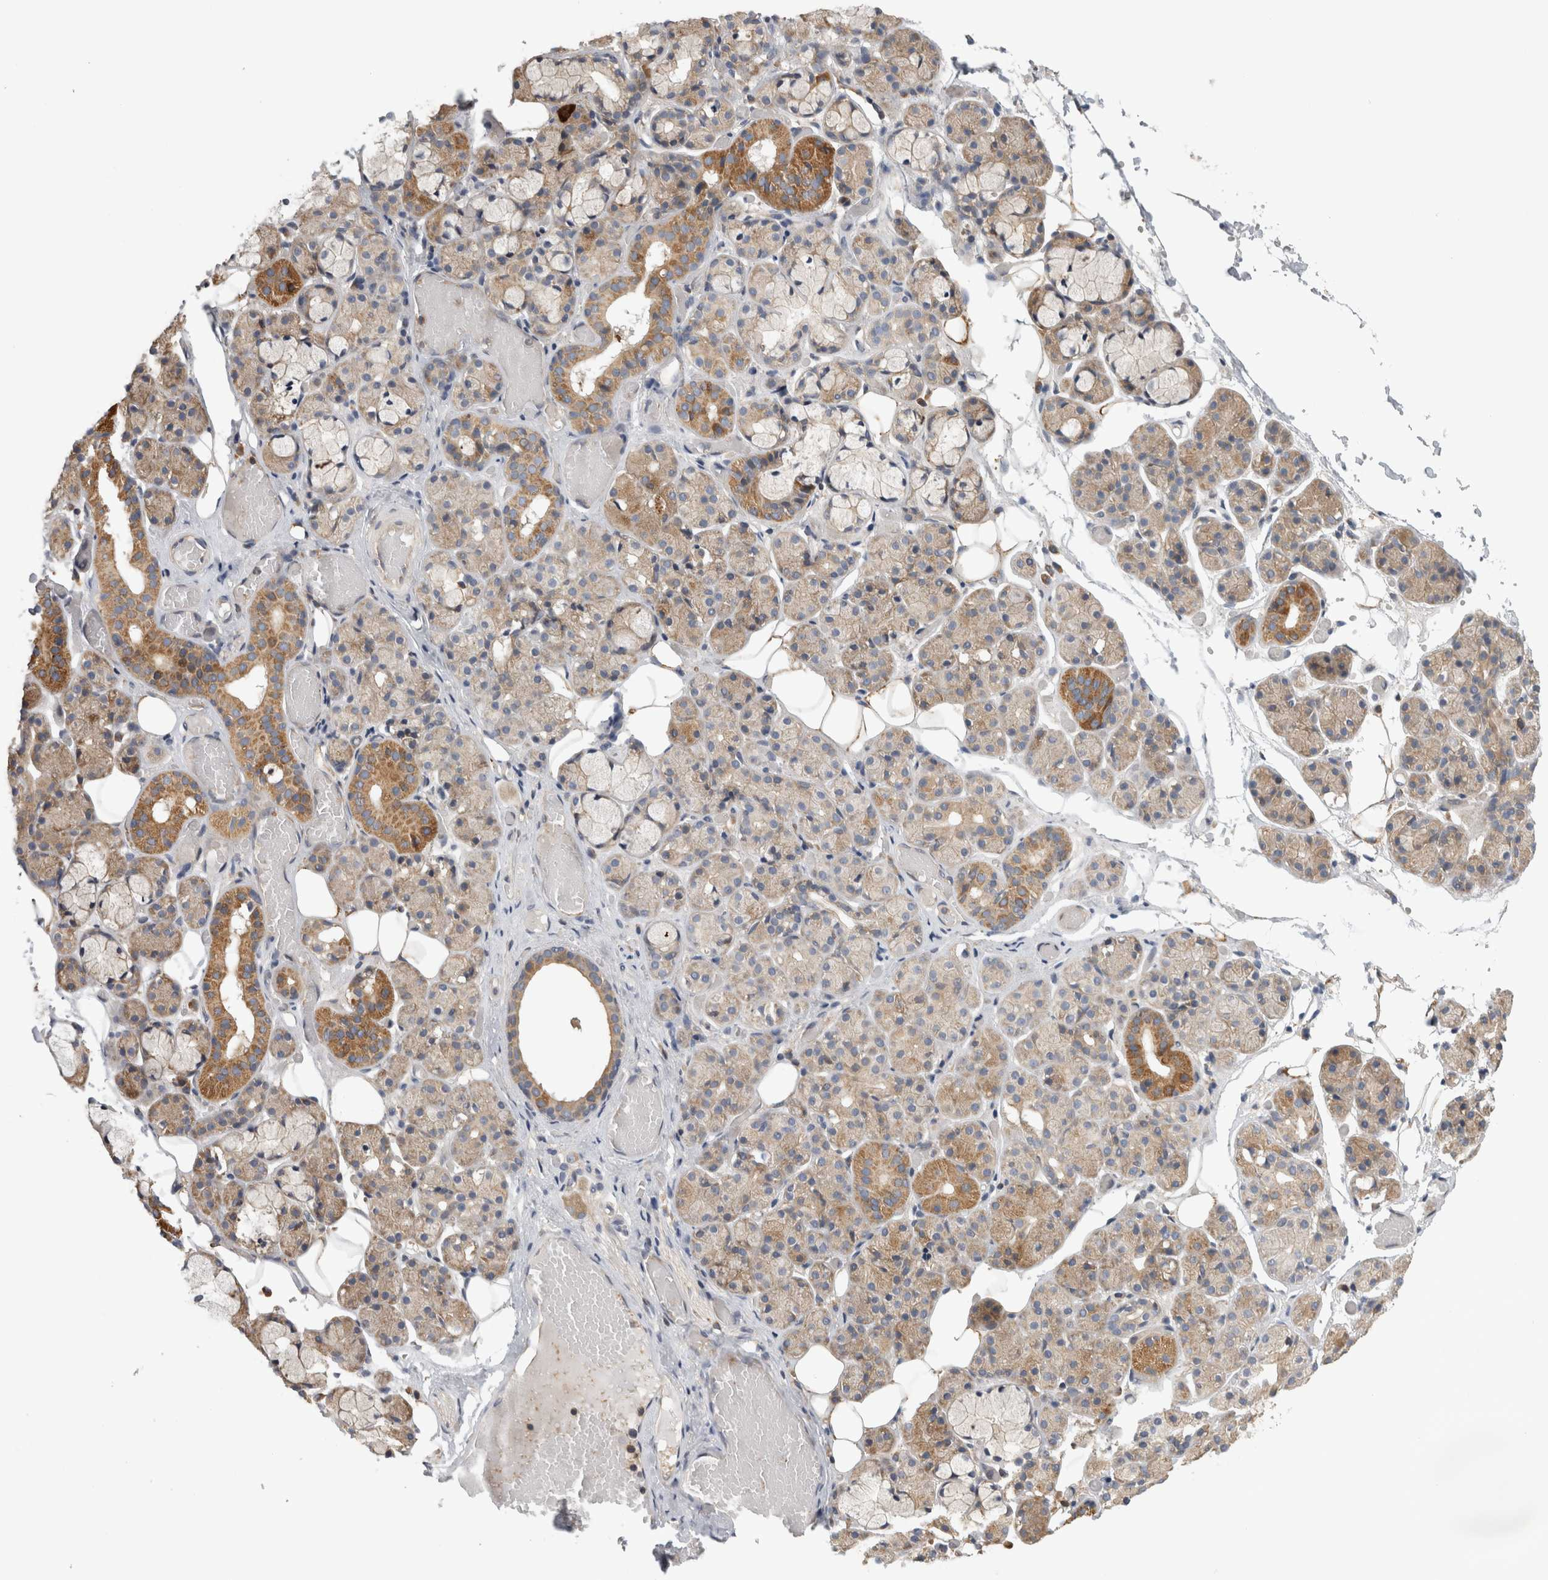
{"staining": {"intensity": "moderate", "quantity": ">75%", "location": "cytoplasmic/membranous"}, "tissue": "salivary gland", "cell_type": "Glandular cells", "image_type": "normal", "snomed": [{"axis": "morphology", "description": "Normal tissue, NOS"}, {"axis": "topography", "description": "Salivary gland"}], "caption": "About >75% of glandular cells in benign salivary gland display moderate cytoplasmic/membranous protein expression as visualized by brown immunohistochemical staining.", "gene": "GRIK2", "patient": {"sex": "male", "age": 63}}